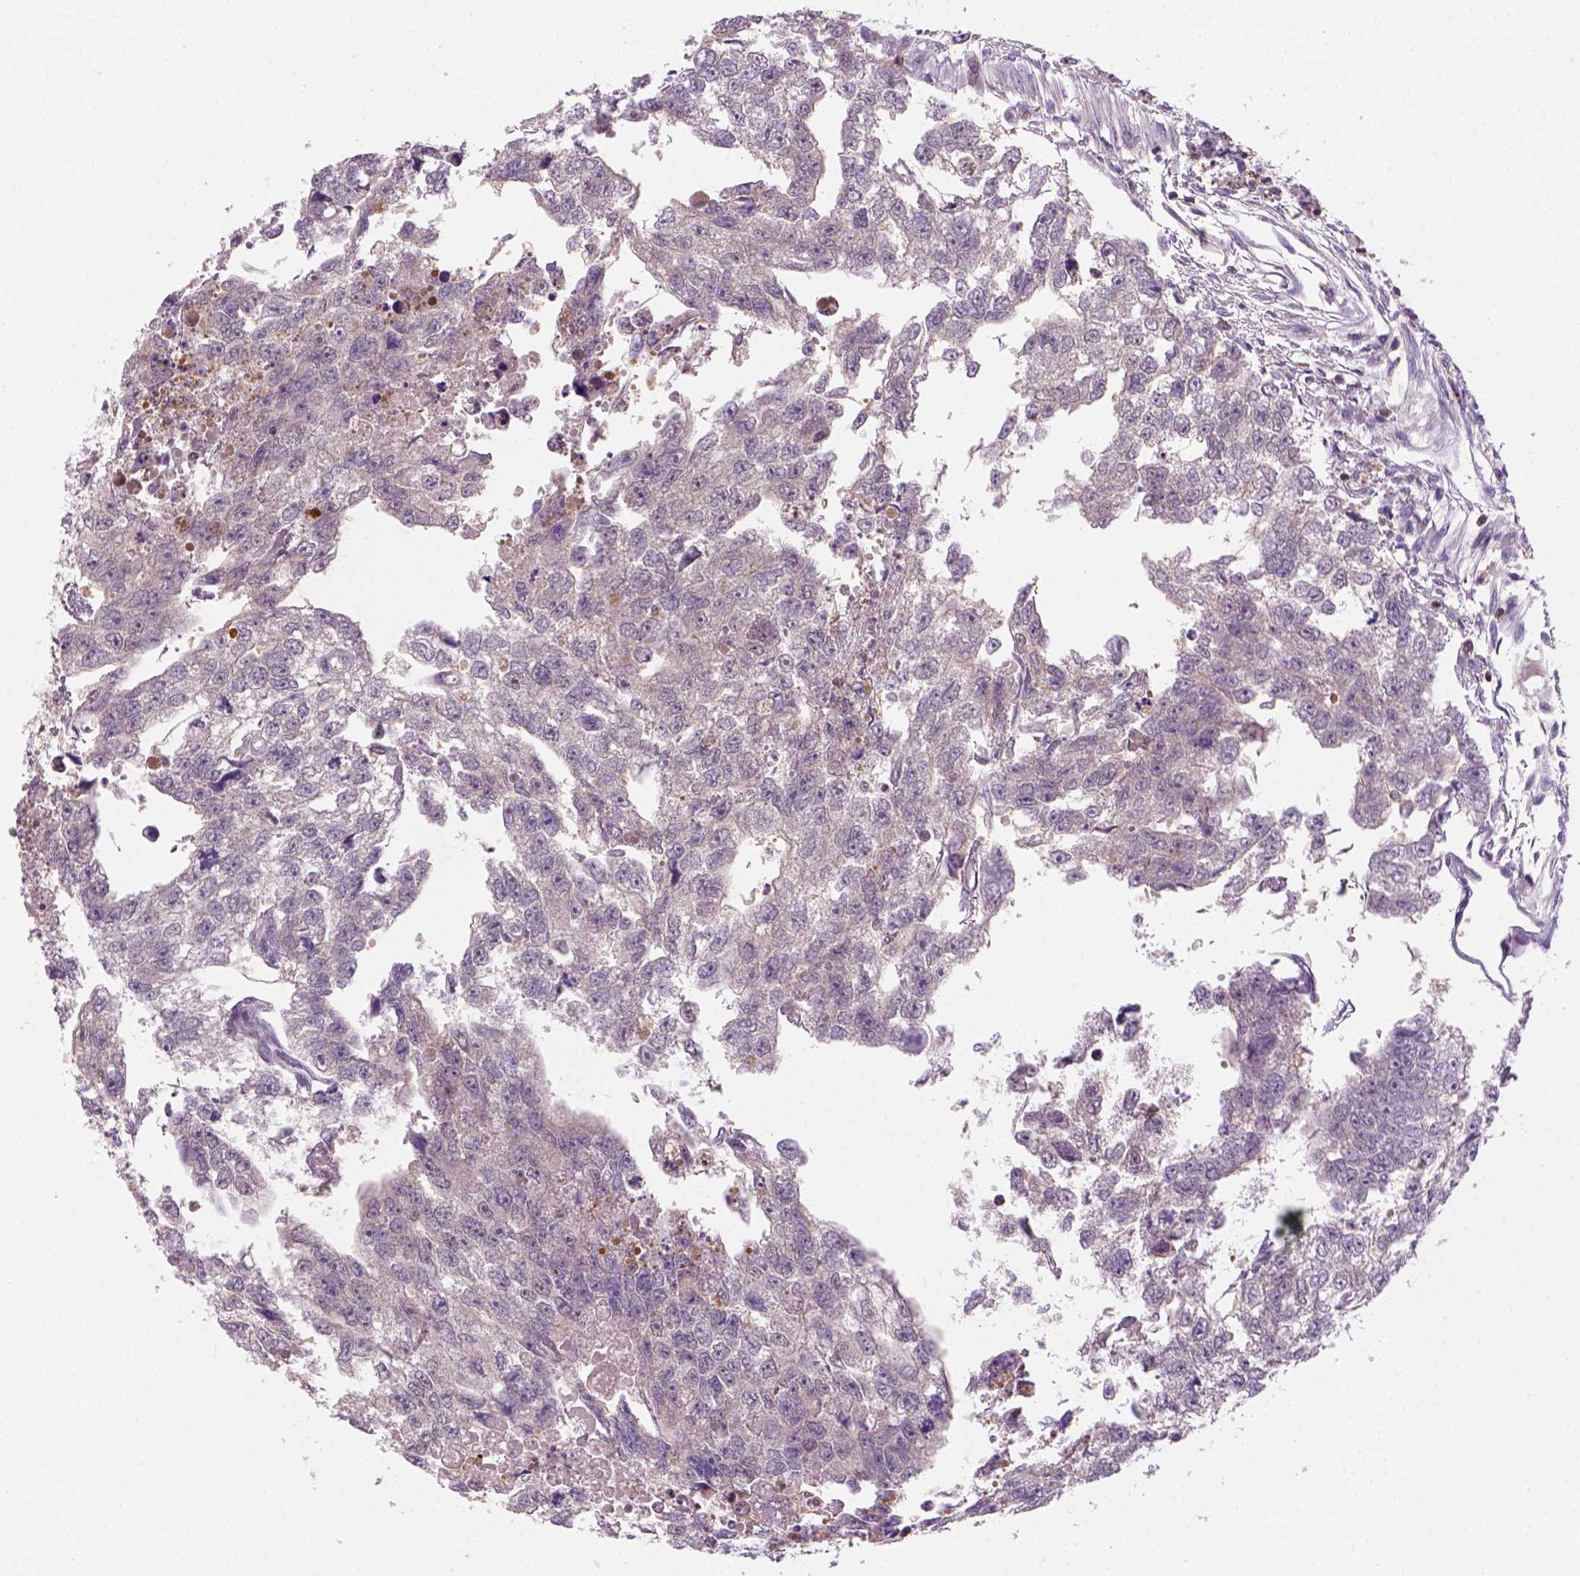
{"staining": {"intensity": "negative", "quantity": "none", "location": "none"}, "tissue": "testis cancer", "cell_type": "Tumor cells", "image_type": "cancer", "snomed": [{"axis": "morphology", "description": "Carcinoma, Embryonal, NOS"}, {"axis": "morphology", "description": "Teratoma, malignant, NOS"}, {"axis": "topography", "description": "Testis"}], "caption": "Protein analysis of embryonal carcinoma (testis) exhibits no significant positivity in tumor cells.", "gene": "GOT1", "patient": {"sex": "male", "age": 44}}